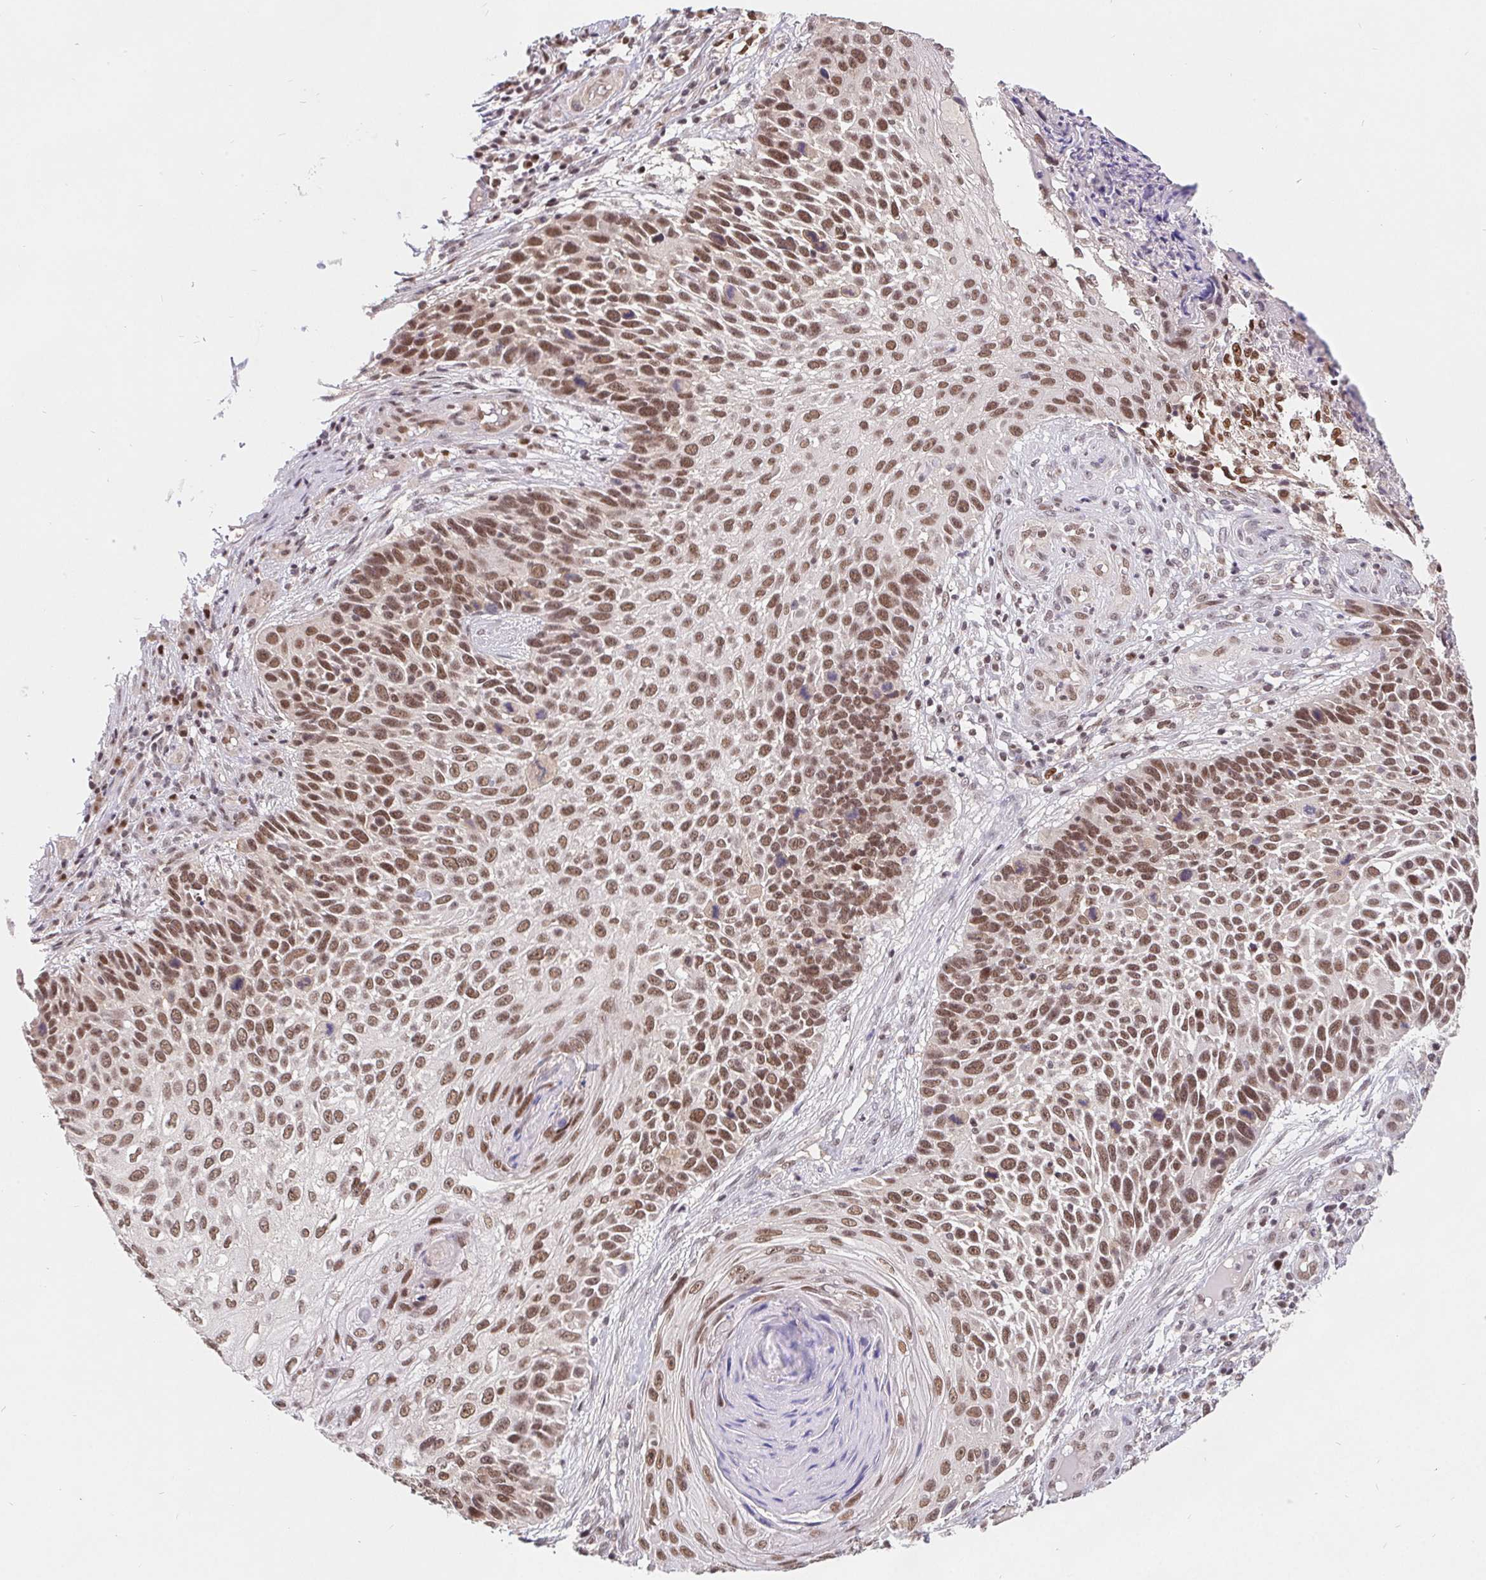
{"staining": {"intensity": "moderate", "quantity": ">75%", "location": "nuclear"}, "tissue": "skin cancer", "cell_type": "Tumor cells", "image_type": "cancer", "snomed": [{"axis": "morphology", "description": "Squamous cell carcinoma, NOS"}, {"axis": "topography", "description": "Skin"}], "caption": "A histopathology image of skin cancer stained for a protein displays moderate nuclear brown staining in tumor cells.", "gene": "POU2F1", "patient": {"sex": "male", "age": 92}}